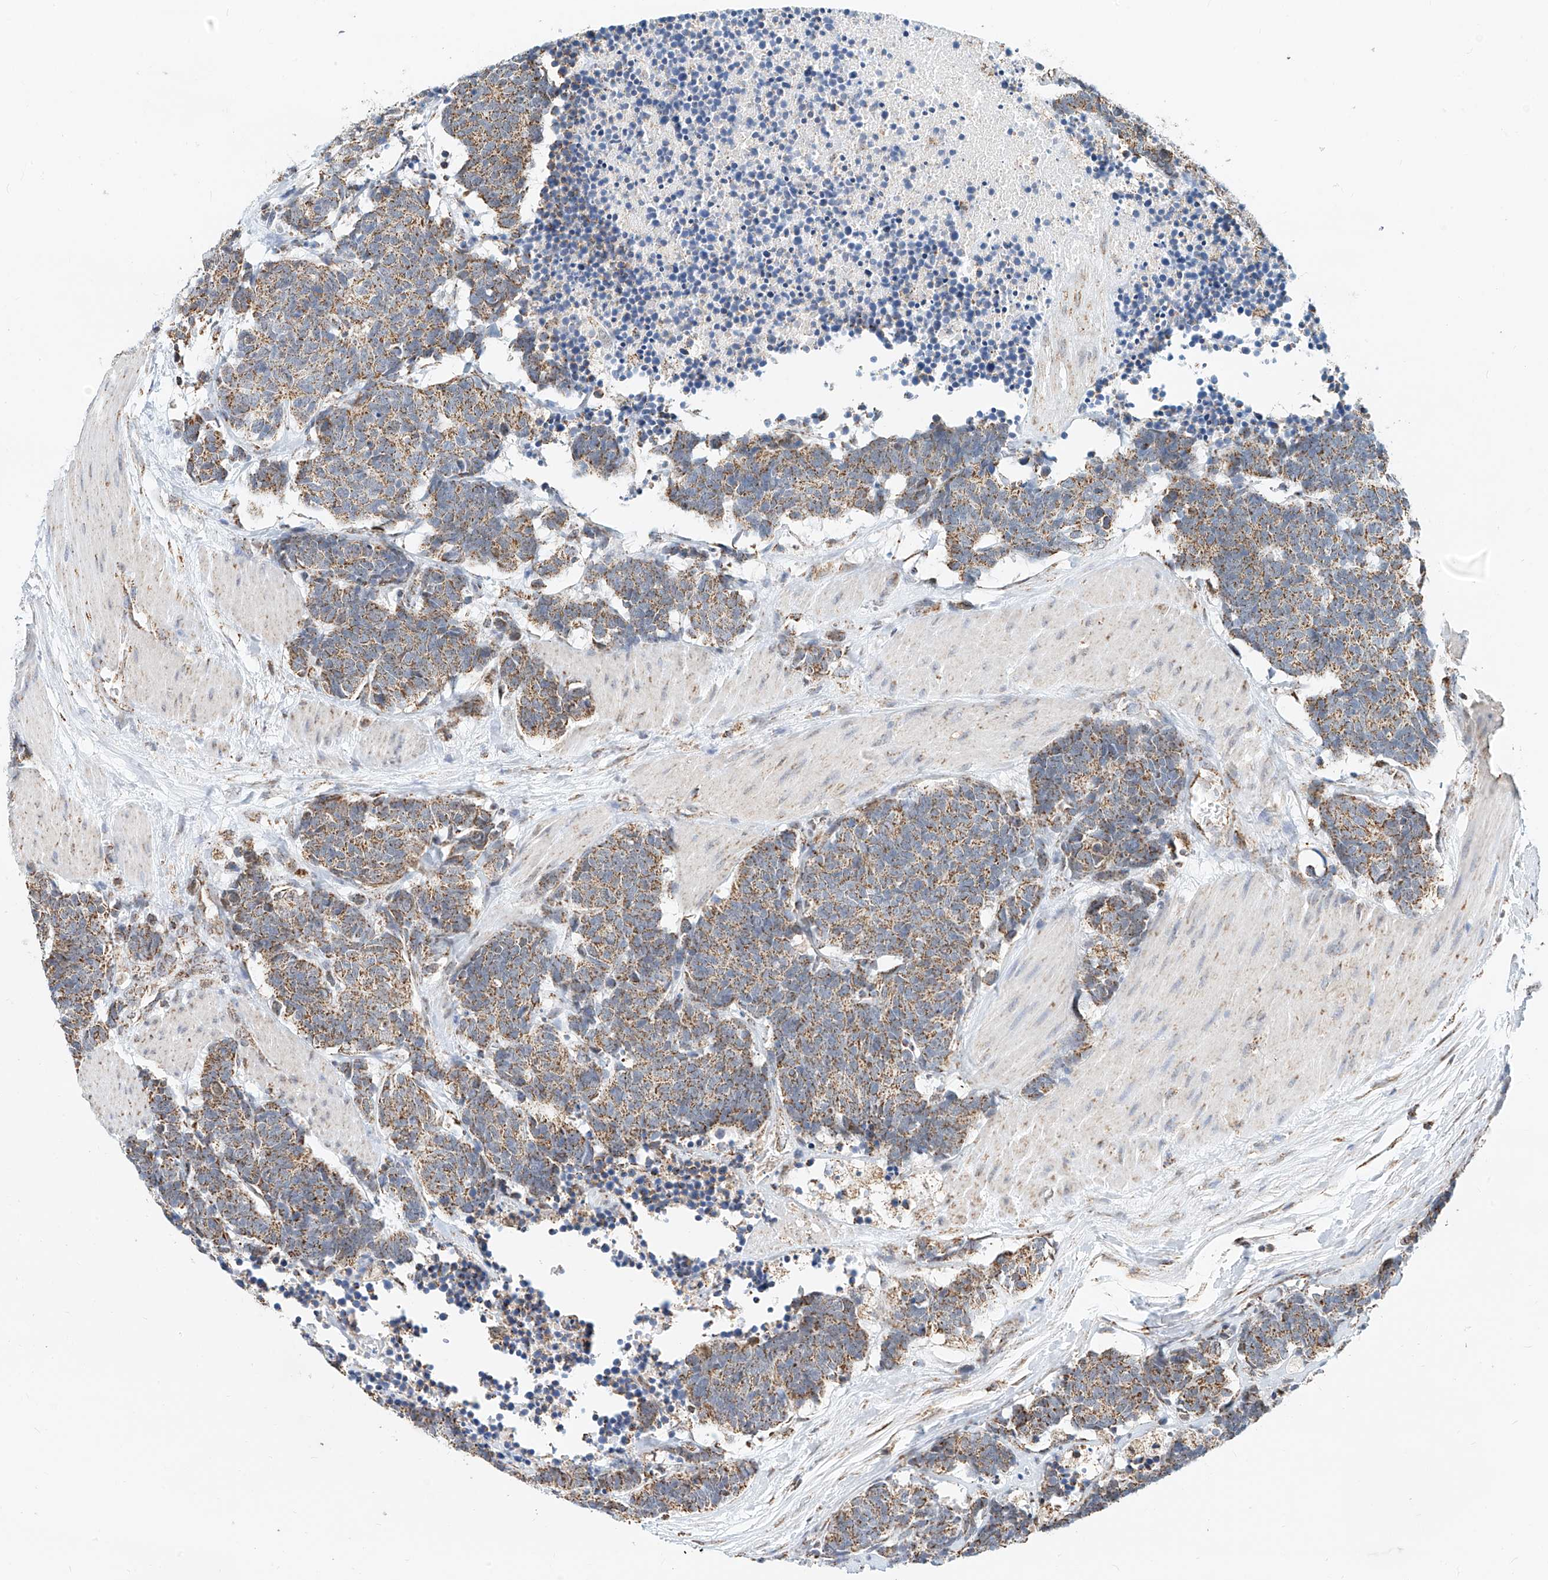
{"staining": {"intensity": "moderate", "quantity": ">75%", "location": "cytoplasmic/membranous"}, "tissue": "carcinoid", "cell_type": "Tumor cells", "image_type": "cancer", "snomed": [{"axis": "morphology", "description": "Carcinoma, NOS"}, {"axis": "morphology", "description": "Carcinoid, malignant, NOS"}, {"axis": "topography", "description": "Urinary bladder"}], "caption": "A brown stain shows moderate cytoplasmic/membranous staining of a protein in human malignant carcinoid tumor cells.", "gene": "NALCN", "patient": {"sex": "male", "age": 57}}